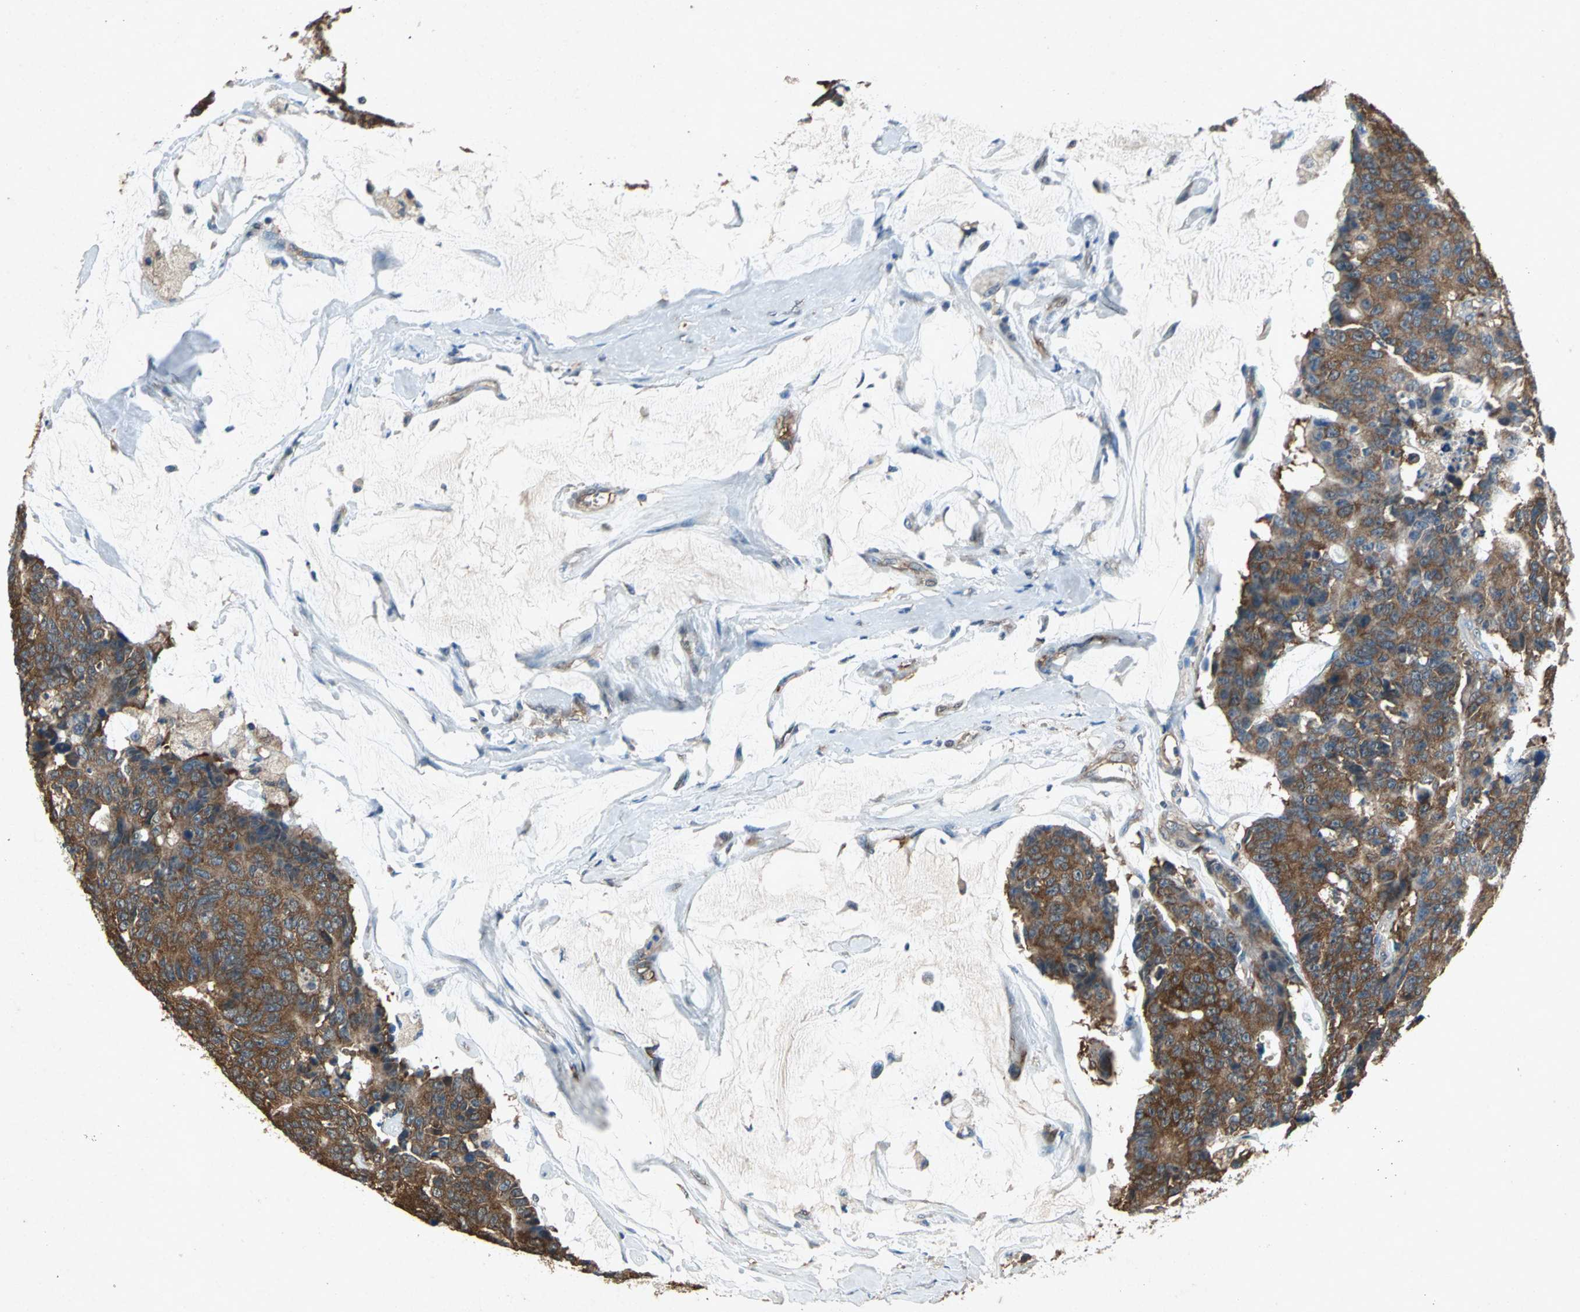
{"staining": {"intensity": "moderate", "quantity": ">75%", "location": "cytoplasmic/membranous"}, "tissue": "colorectal cancer", "cell_type": "Tumor cells", "image_type": "cancer", "snomed": [{"axis": "morphology", "description": "Adenocarcinoma, NOS"}, {"axis": "topography", "description": "Colon"}], "caption": "Colorectal cancer (adenocarcinoma) tissue exhibits moderate cytoplasmic/membranous positivity in approximately >75% of tumor cells, visualized by immunohistochemistry.", "gene": "HSP90AB1", "patient": {"sex": "female", "age": 86}}